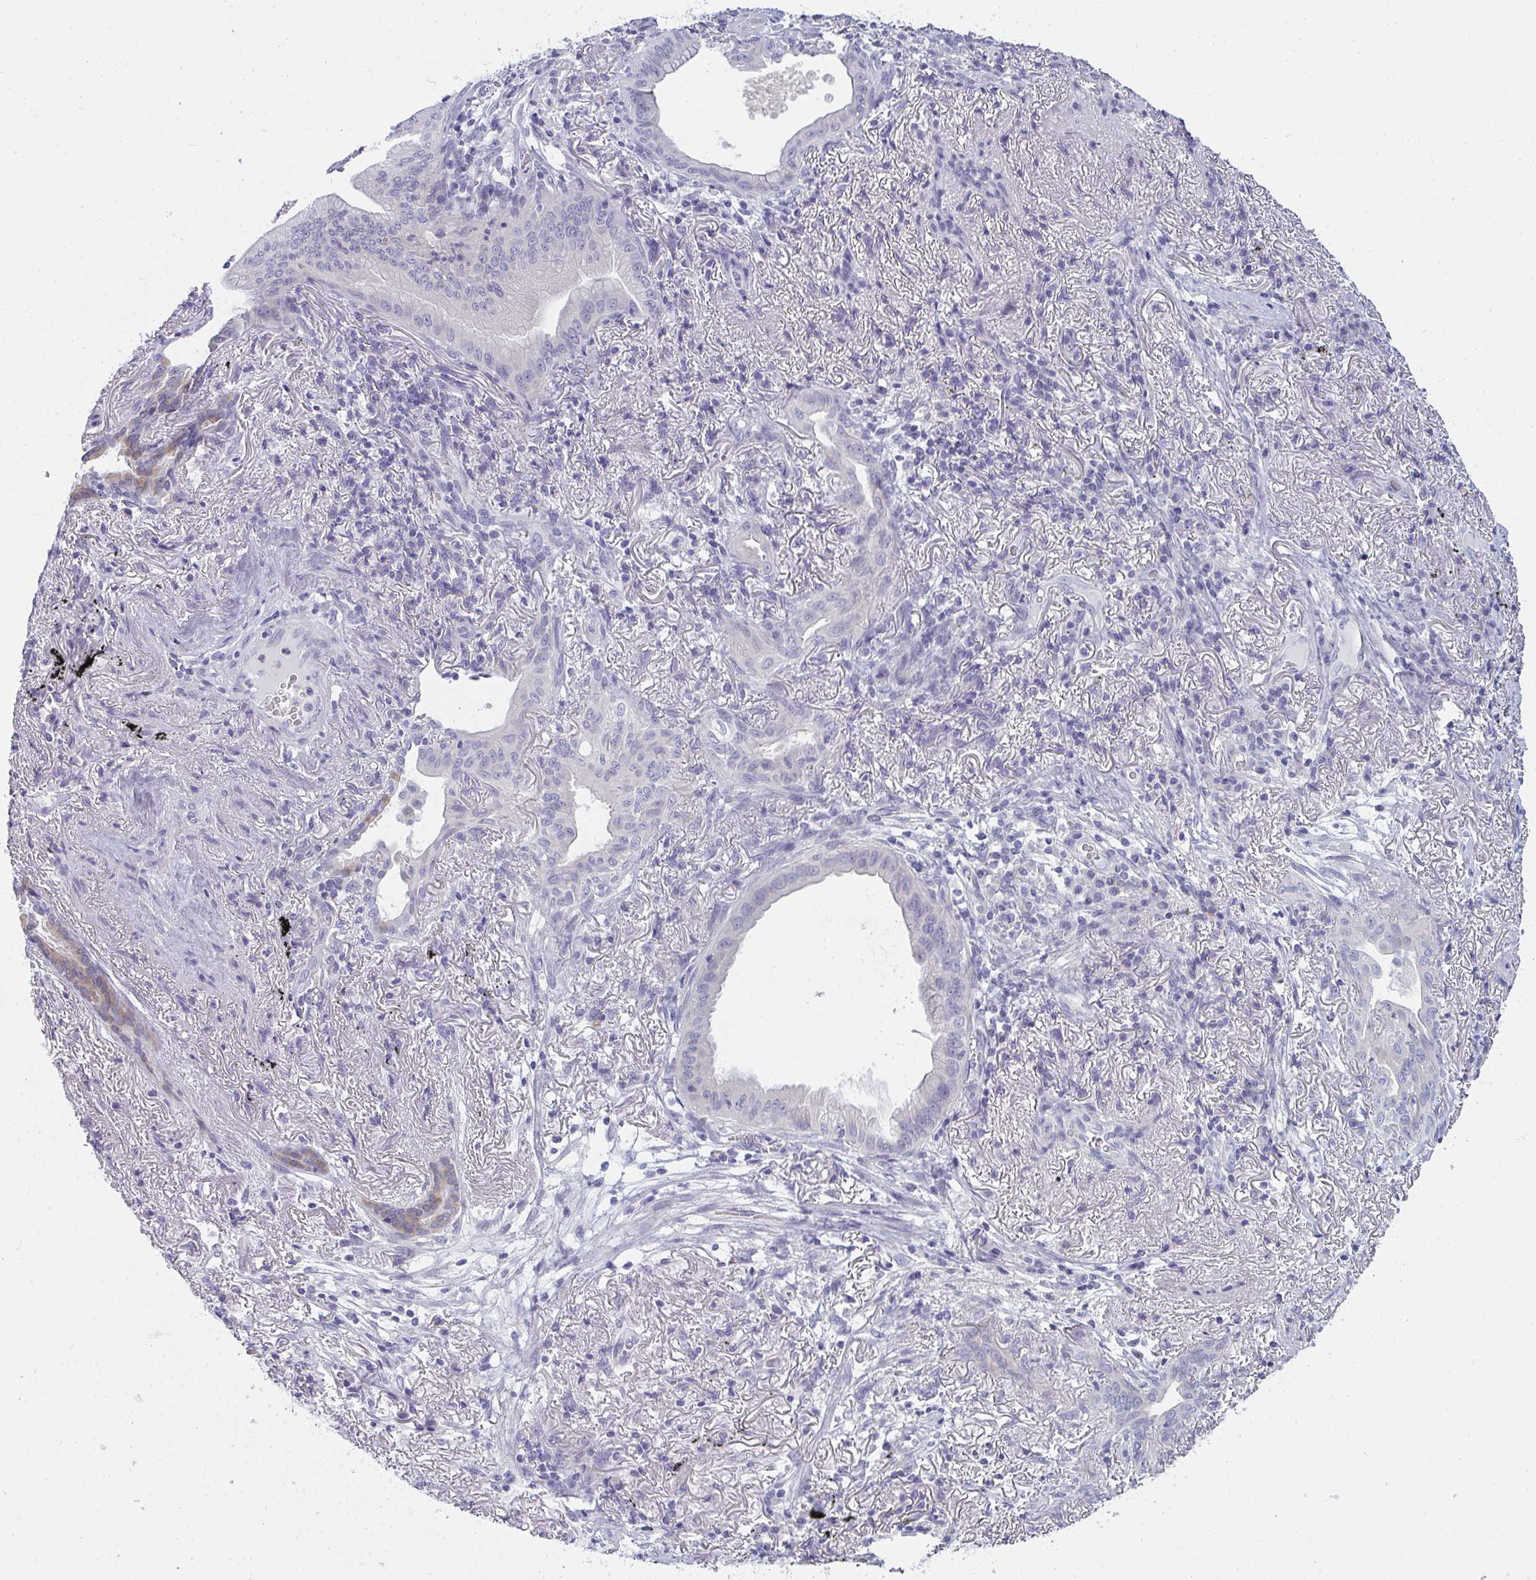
{"staining": {"intensity": "negative", "quantity": "none", "location": "none"}, "tissue": "lung cancer", "cell_type": "Tumor cells", "image_type": "cancer", "snomed": [{"axis": "morphology", "description": "Adenocarcinoma, NOS"}, {"axis": "topography", "description": "Lung"}], "caption": "Tumor cells are negative for protein expression in human adenocarcinoma (lung).", "gene": "SHB", "patient": {"sex": "male", "age": 77}}